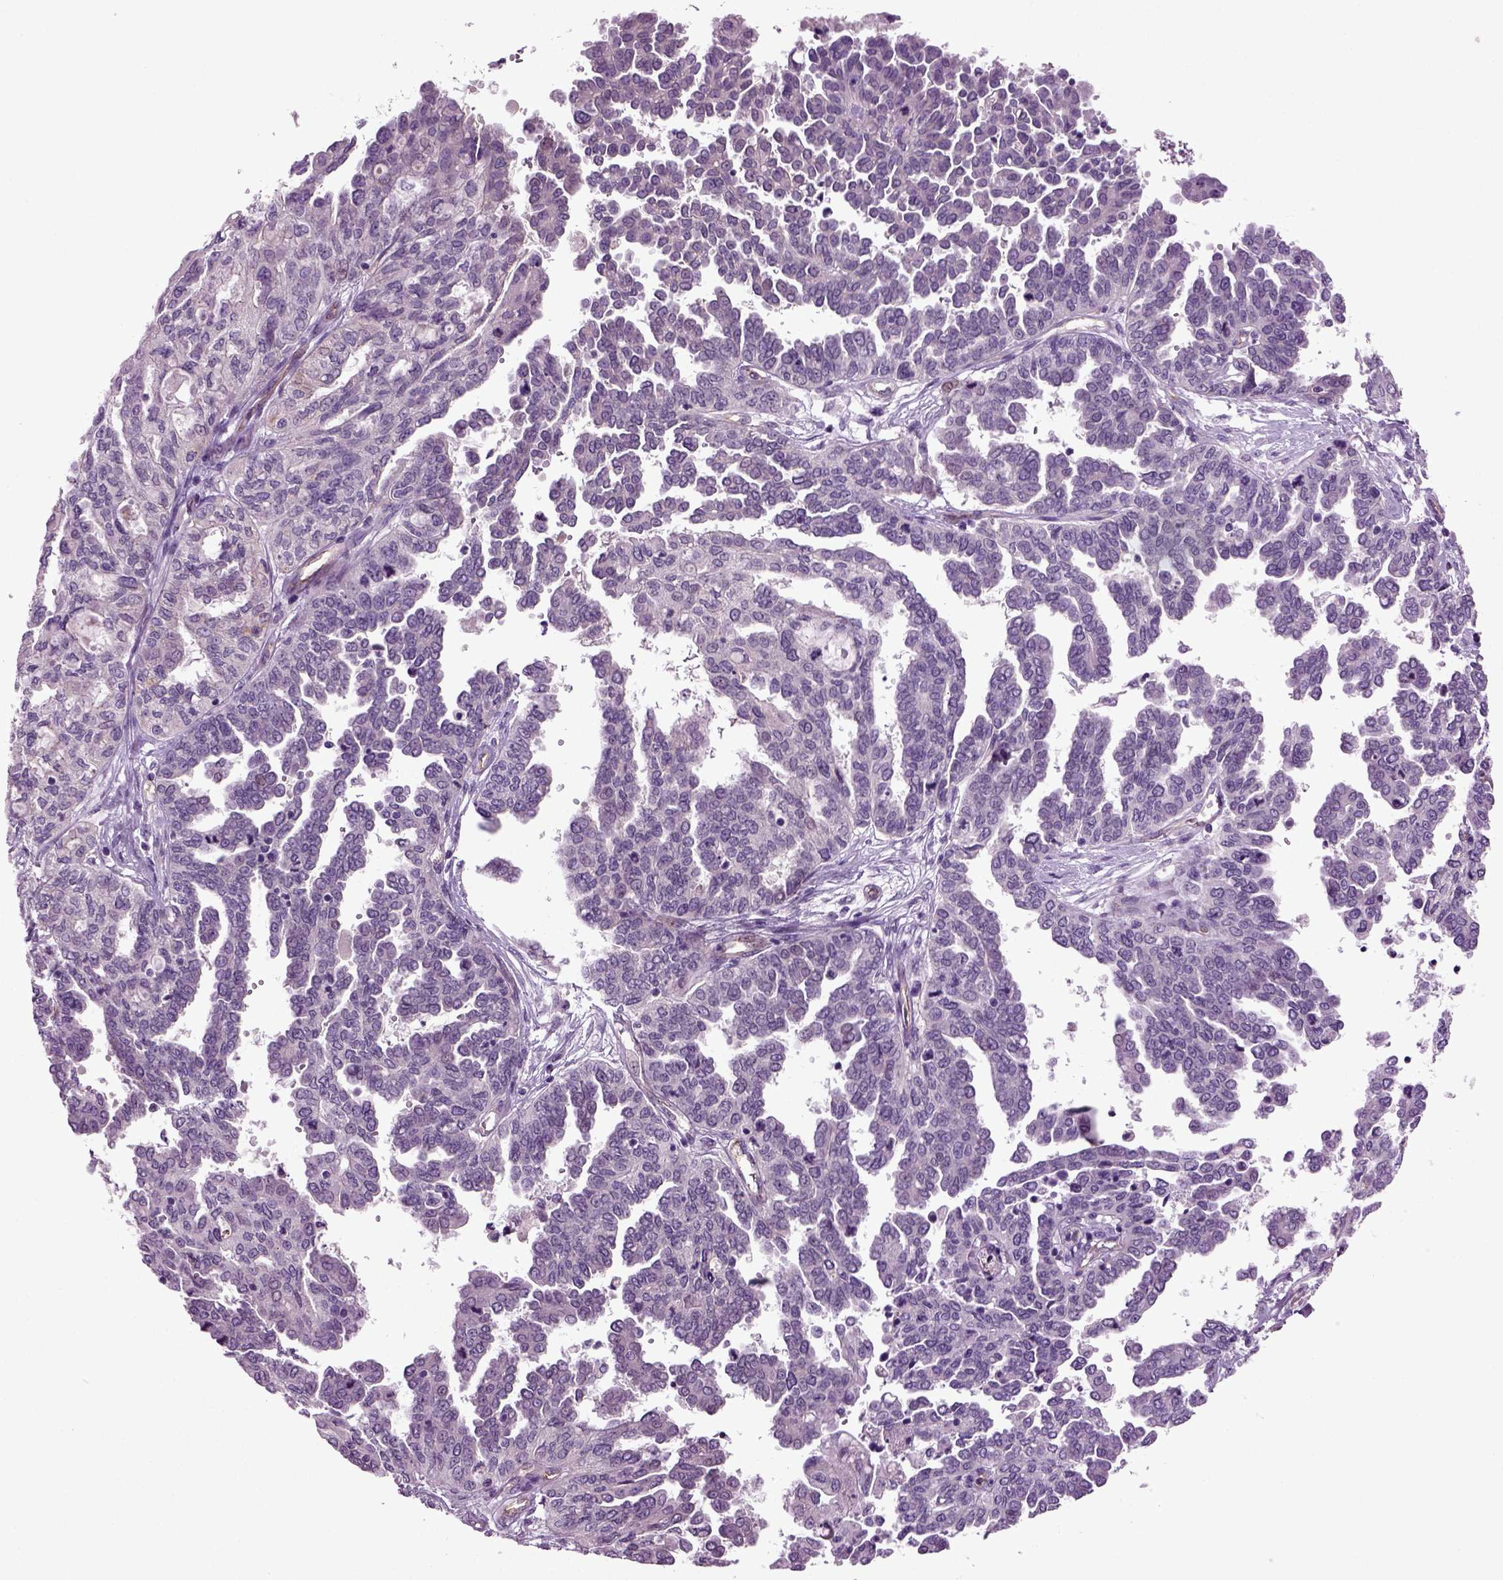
{"staining": {"intensity": "negative", "quantity": "none", "location": "none"}, "tissue": "ovarian cancer", "cell_type": "Tumor cells", "image_type": "cancer", "snomed": [{"axis": "morphology", "description": "Cystadenocarcinoma, serous, NOS"}, {"axis": "topography", "description": "Ovary"}], "caption": "High power microscopy histopathology image of an immunohistochemistry (IHC) image of ovarian serous cystadenocarcinoma, revealing no significant positivity in tumor cells.", "gene": "COL9A2", "patient": {"sex": "female", "age": 53}}